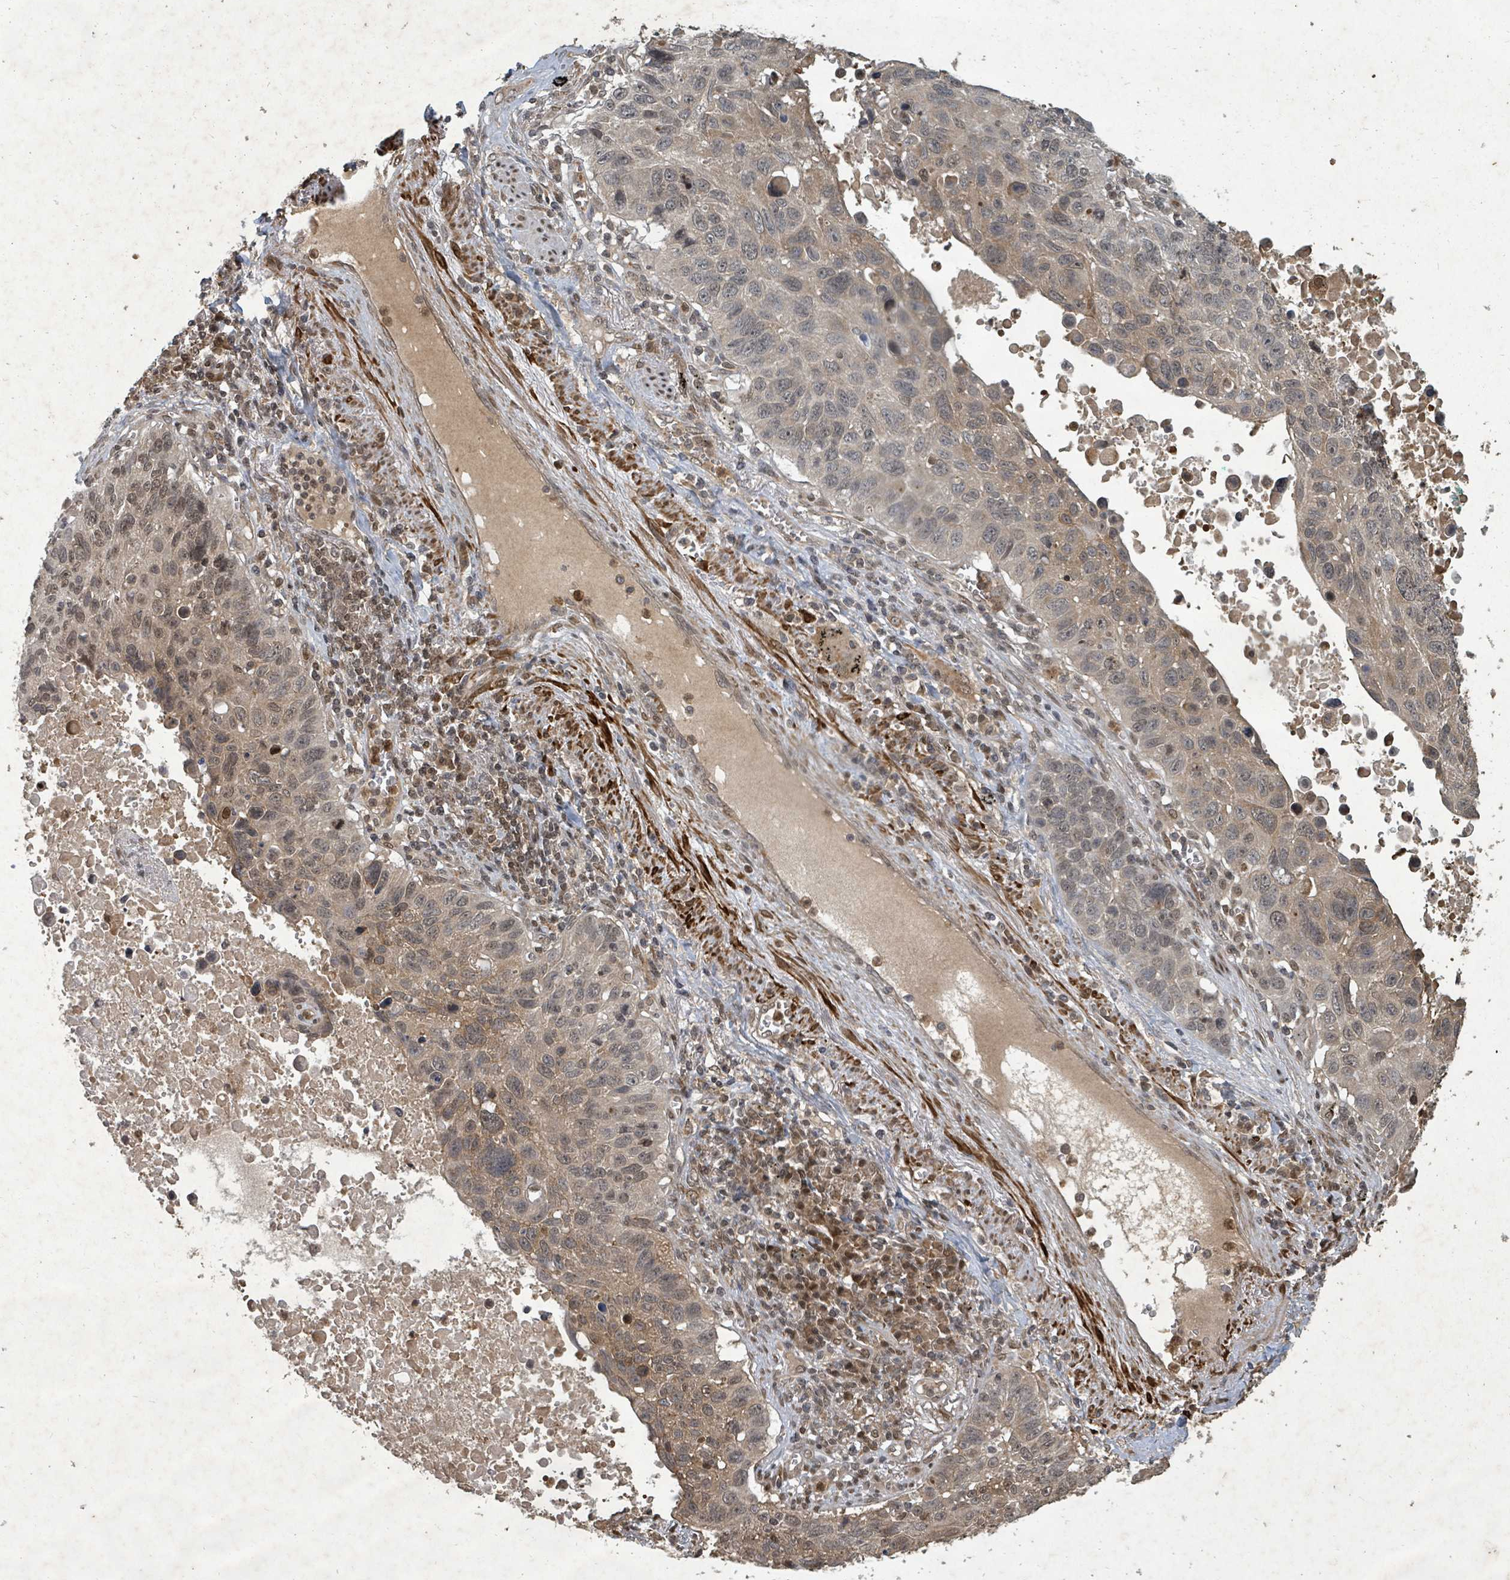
{"staining": {"intensity": "weak", "quantity": "25%-75%", "location": "cytoplasmic/membranous,nuclear"}, "tissue": "lung cancer", "cell_type": "Tumor cells", "image_type": "cancer", "snomed": [{"axis": "morphology", "description": "Squamous cell carcinoma, NOS"}, {"axis": "topography", "description": "Lung"}], "caption": "Protein expression by immunohistochemistry (IHC) displays weak cytoplasmic/membranous and nuclear positivity in approximately 25%-75% of tumor cells in lung cancer (squamous cell carcinoma).", "gene": "KDM4E", "patient": {"sex": "male", "age": 66}}